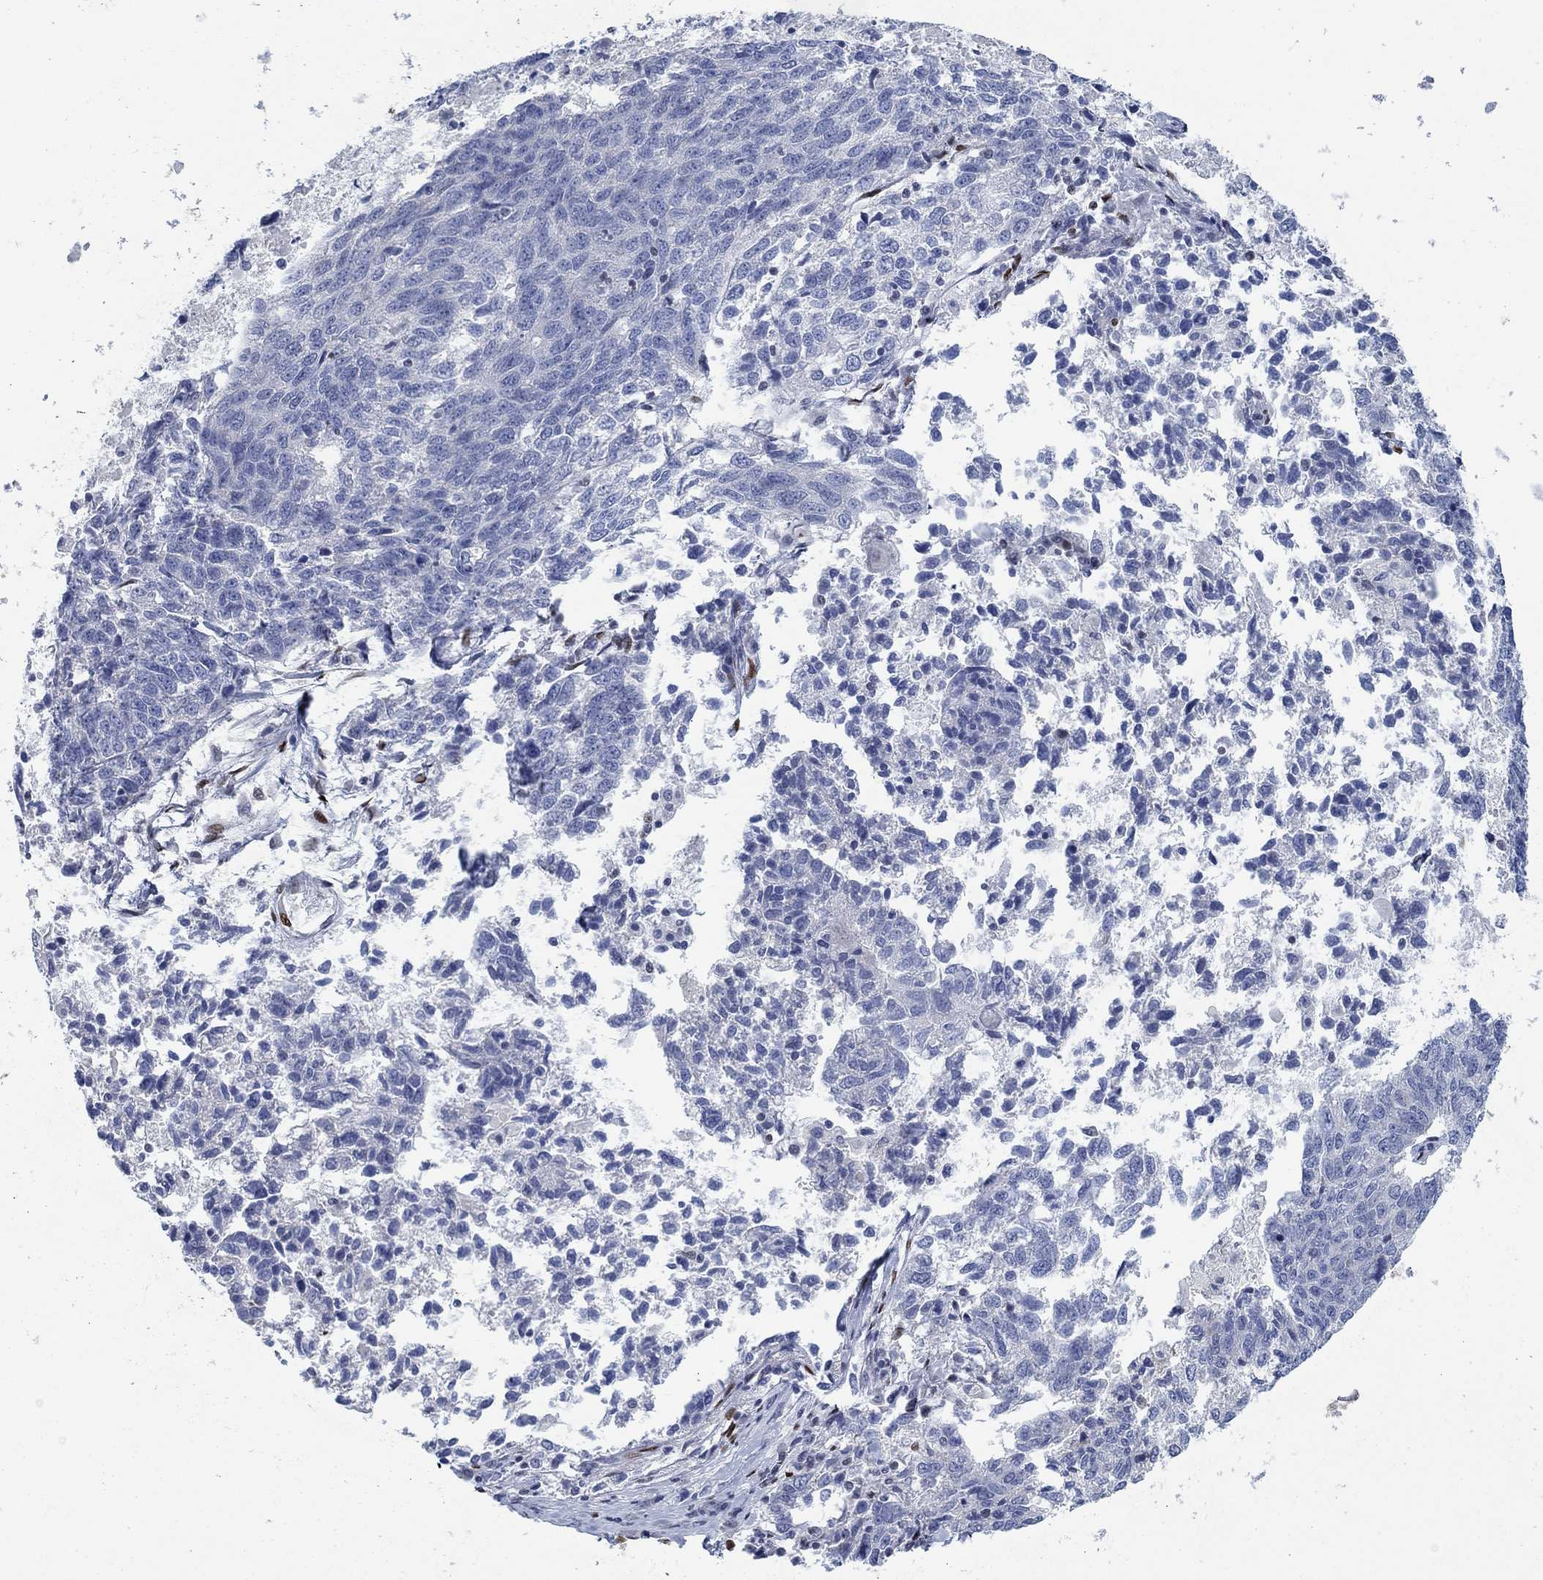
{"staining": {"intensity": "negative", "quantity": "none", "location": "none"}, "tissue": "ovarian cancer", "cell_type": "Tumor cells", "image_type": "cancer", "snomed": [{"axis": "morphology", "description": "Cystadenocarcinoma, serous, NOS"}, {"axis": "topography", "description": "Ovary"}], "caption": "This is a photomicrograph of immunohistochemistry staining of ovarian cancer (serous cystadenocarcinoma), which shows no expression in tumor cells.", "gene": "ZEB1", "patient": {"sex": "female", "age": 71}}